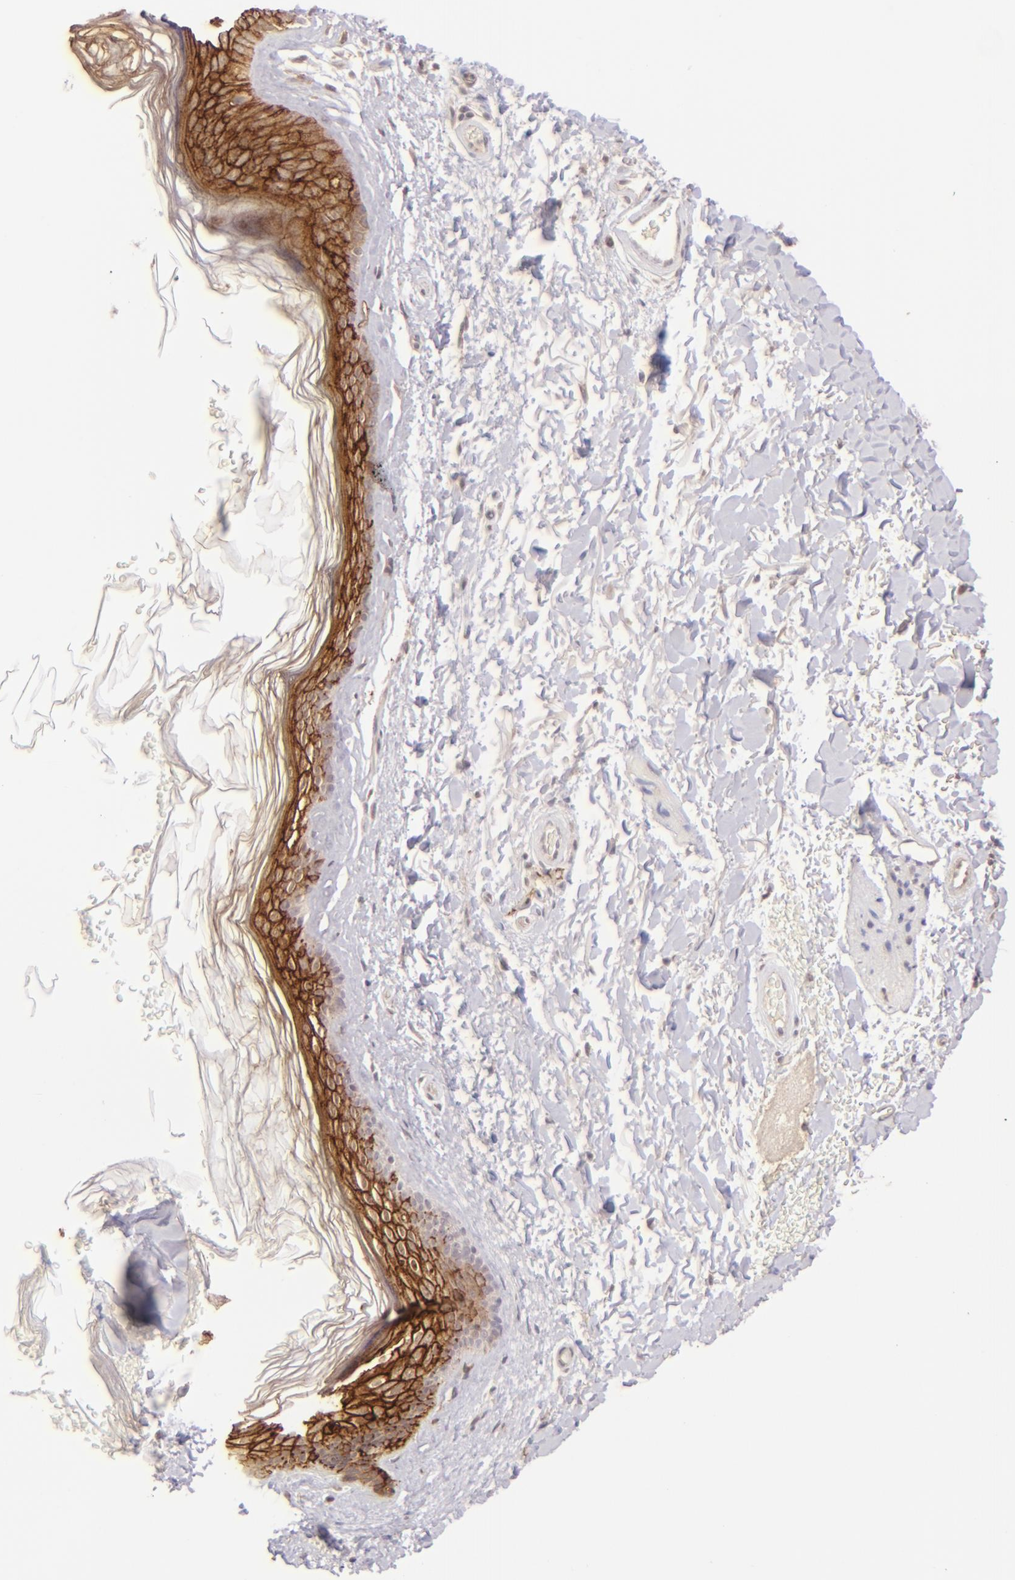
{"staining": {"intensity": "negative", "quantity": "none", "location": "none"}, "tissue": "skin", "cell_type": "Fibroblasts", "image_type": "normal", "snomed": [{"axis": "morphology", "description": "Normal tissue, NOS"}, {"axis": "topography", "description": "Skin"}], "caption": "This is a photomicrograph of immunohistochemistry (IHC) staining of benign skin, which shows no positivity in fibroblasts.", "gene": "CLDN1", "patient": {"sex": "male", "age": 63}}